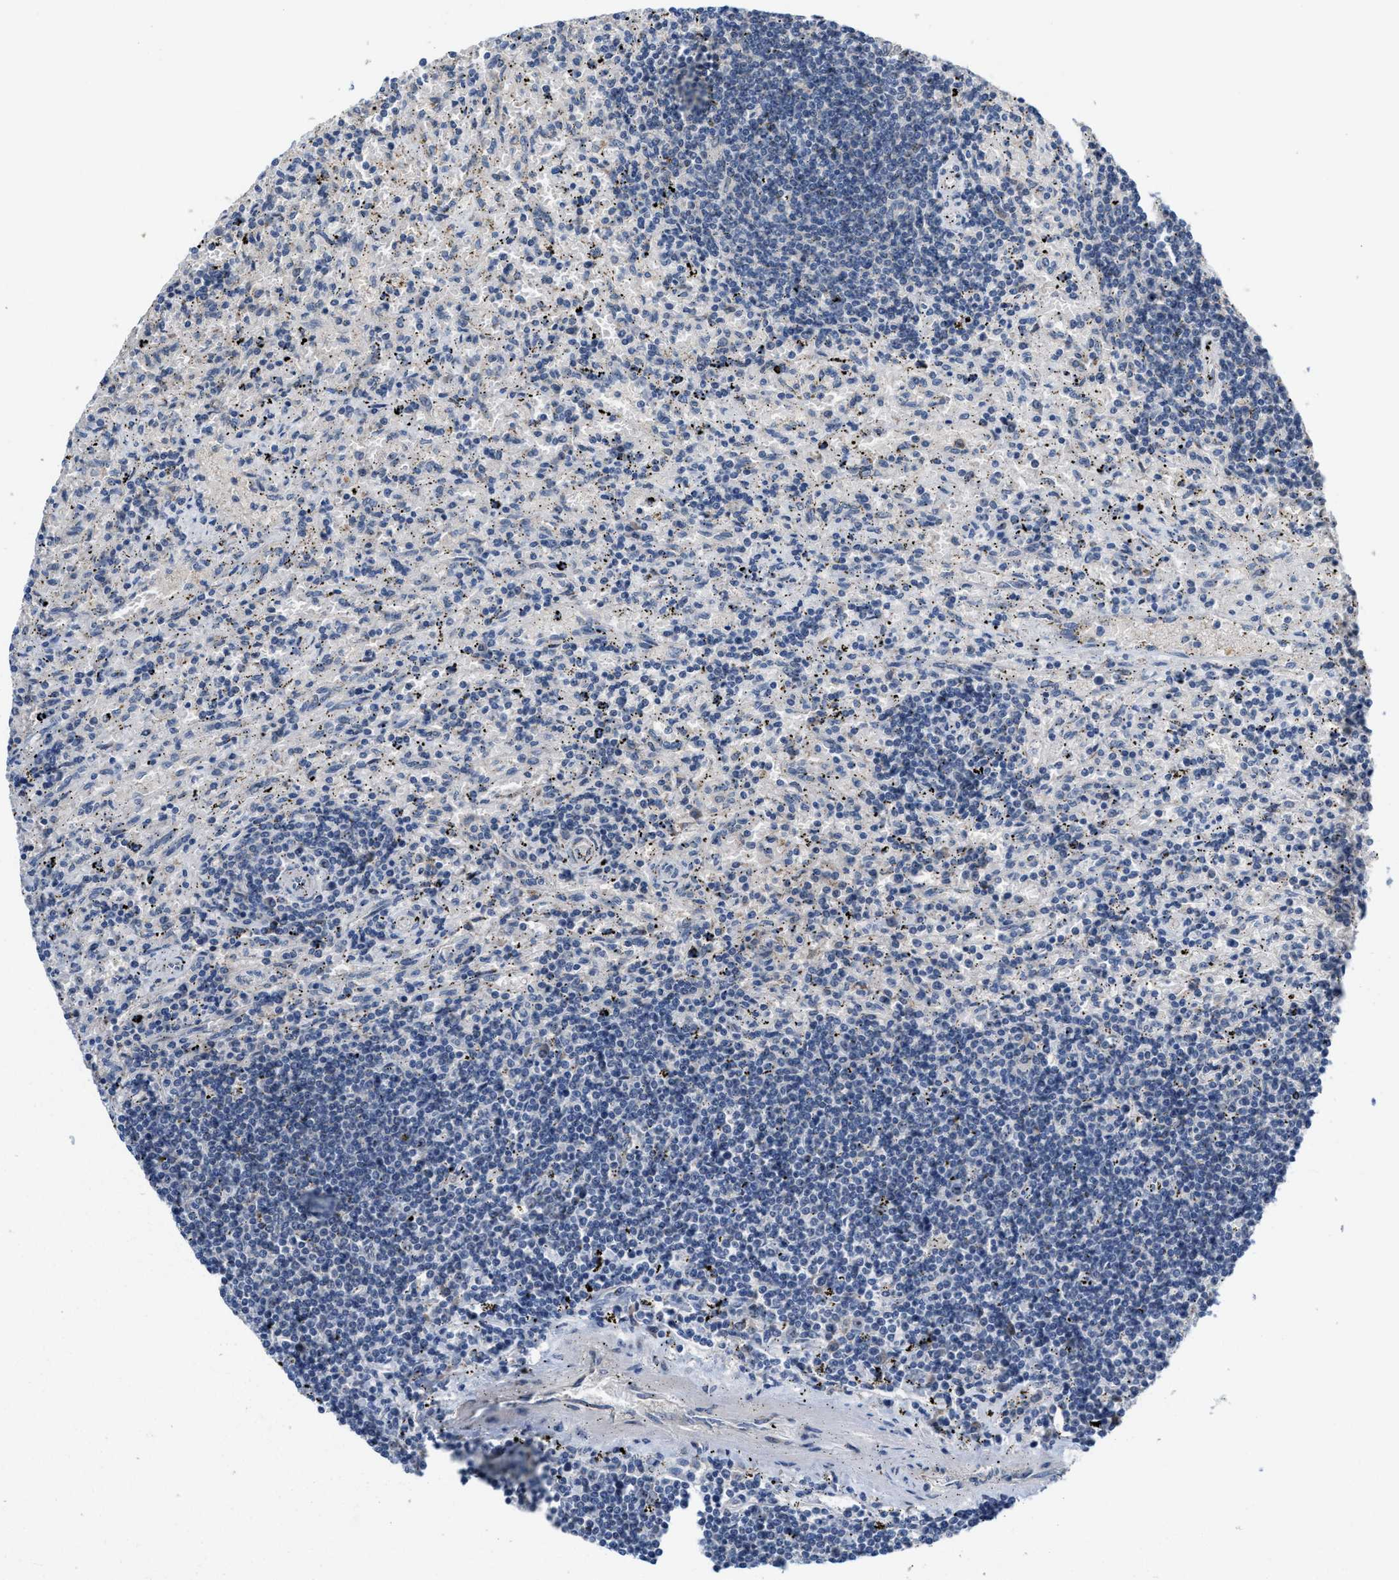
{"staining": {"intensity": "negative", "quantity": "none", "location": "none"}, "tissue": "lymphoma", "cell_type": "Tumor cells", "image_type": "cancer", "snomed": [{"axis": "morphology", "description": "Malignant lymphoma, non-Hodgkin's type, Low grade"}, {"axis": "topography", "description": "Spleen"}], "caption": "Protein analysis of malignant lymphoma, non-Hodgkin's type (low-grade) exhibits no significant staining in tumor cells.", "gene": "ZNF783", "patient": {"sex": "male", "age": 76}}